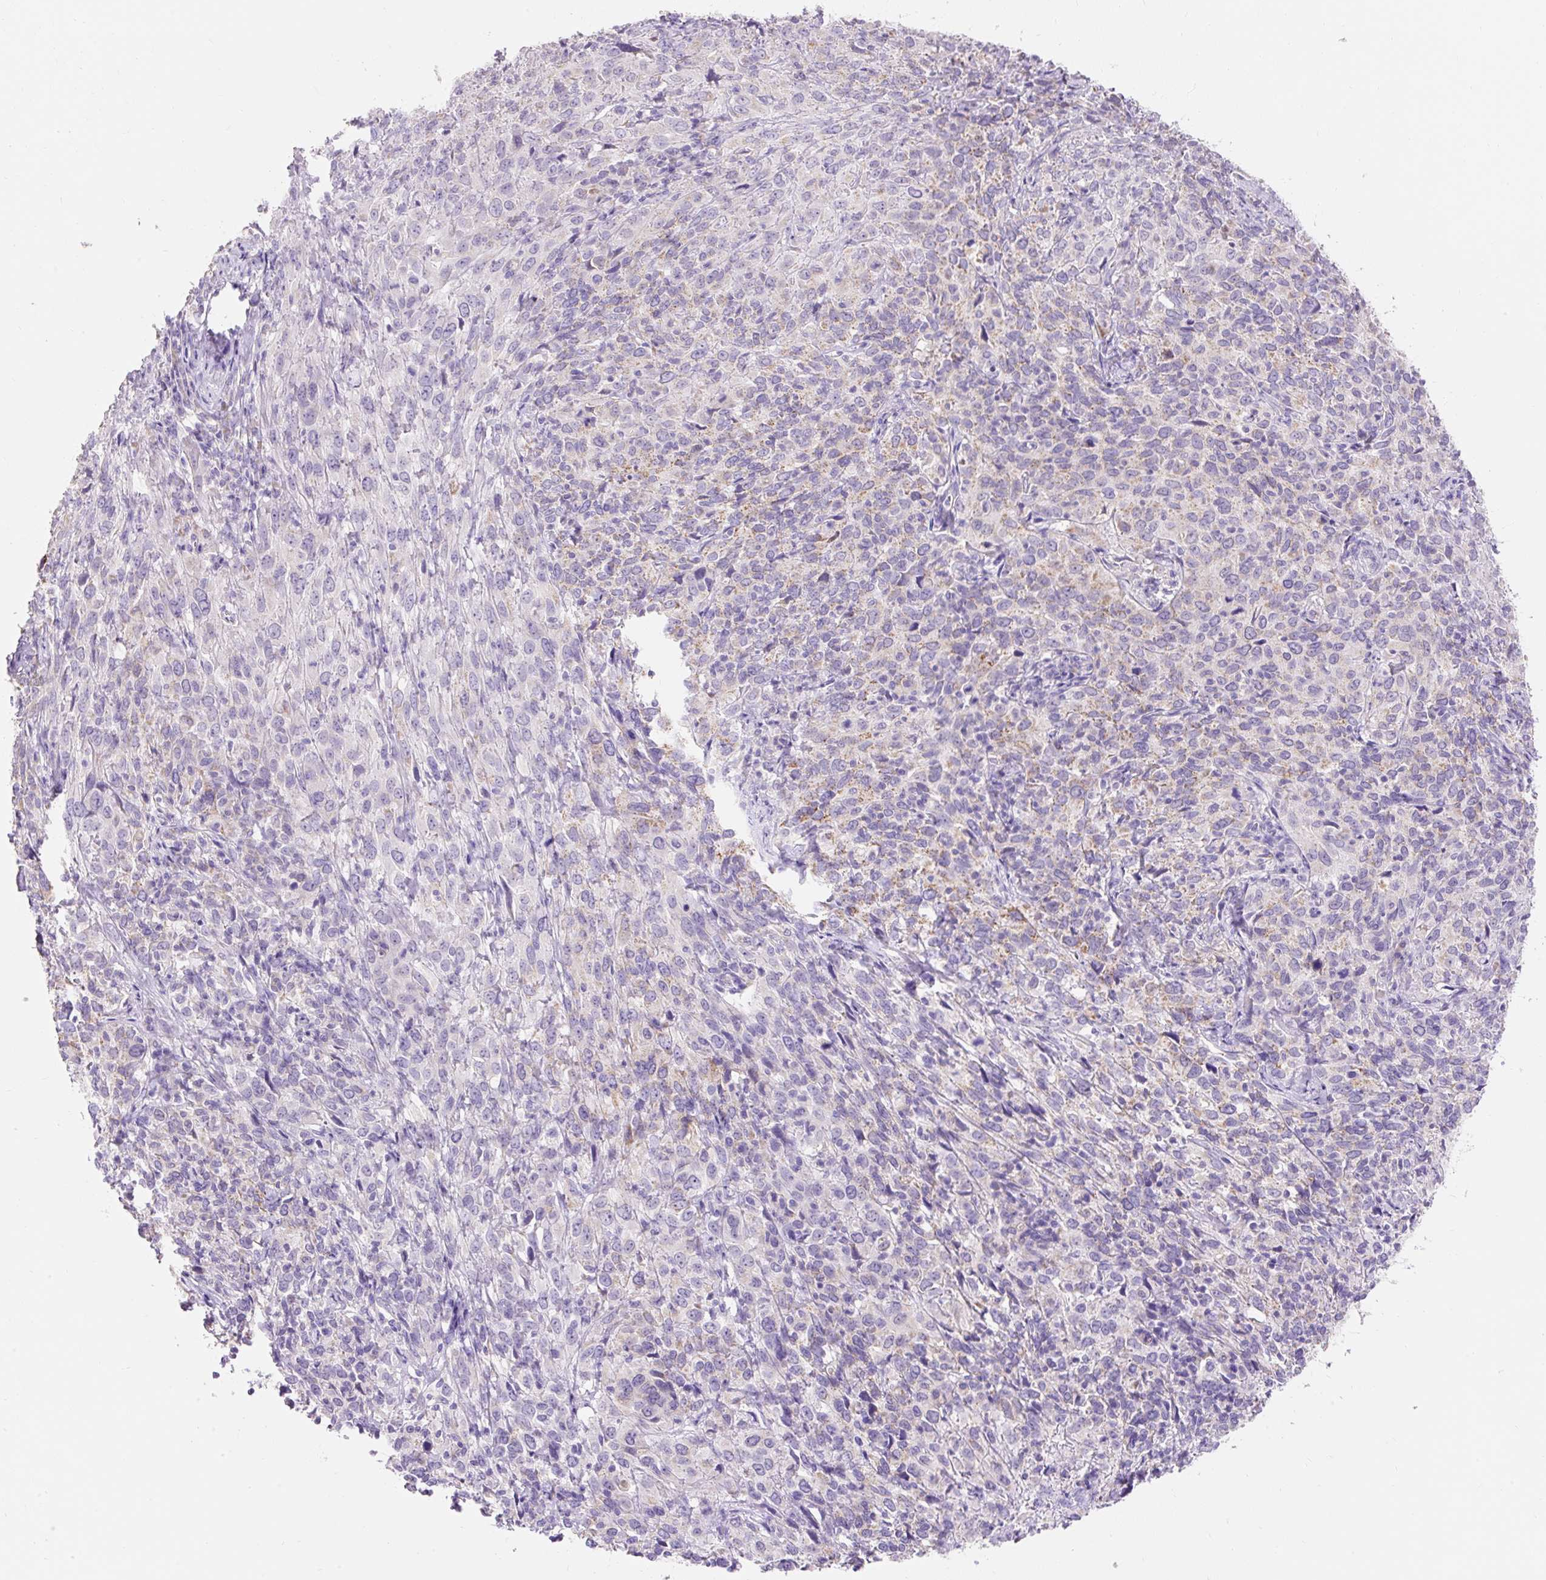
{"staining": {"intensity": "weak", "quantity": "<25%", "location": "cytoplasmic/membranous"}, "tissue": "cervical cancer", "cell_type": "Tumor cells", "image_type": "cancer", "snomed": [{"axis": "morphology", "description": "Squamous cell carcinoma, NOS"}, {"axis": "topography", "description": "Cervix"}], "caption": "IHC of human cervical cancer reveals no positivity in tumor cells. Brightfield microscopy of immunohistochemistry (IHC) stained with DAB (3,3'-diaminobenzidine) (brown) and hematoxylin (blue), captured at high magnification.", "gene": "PMAIP1", "patient": {"sex": "female", "age": 51}}